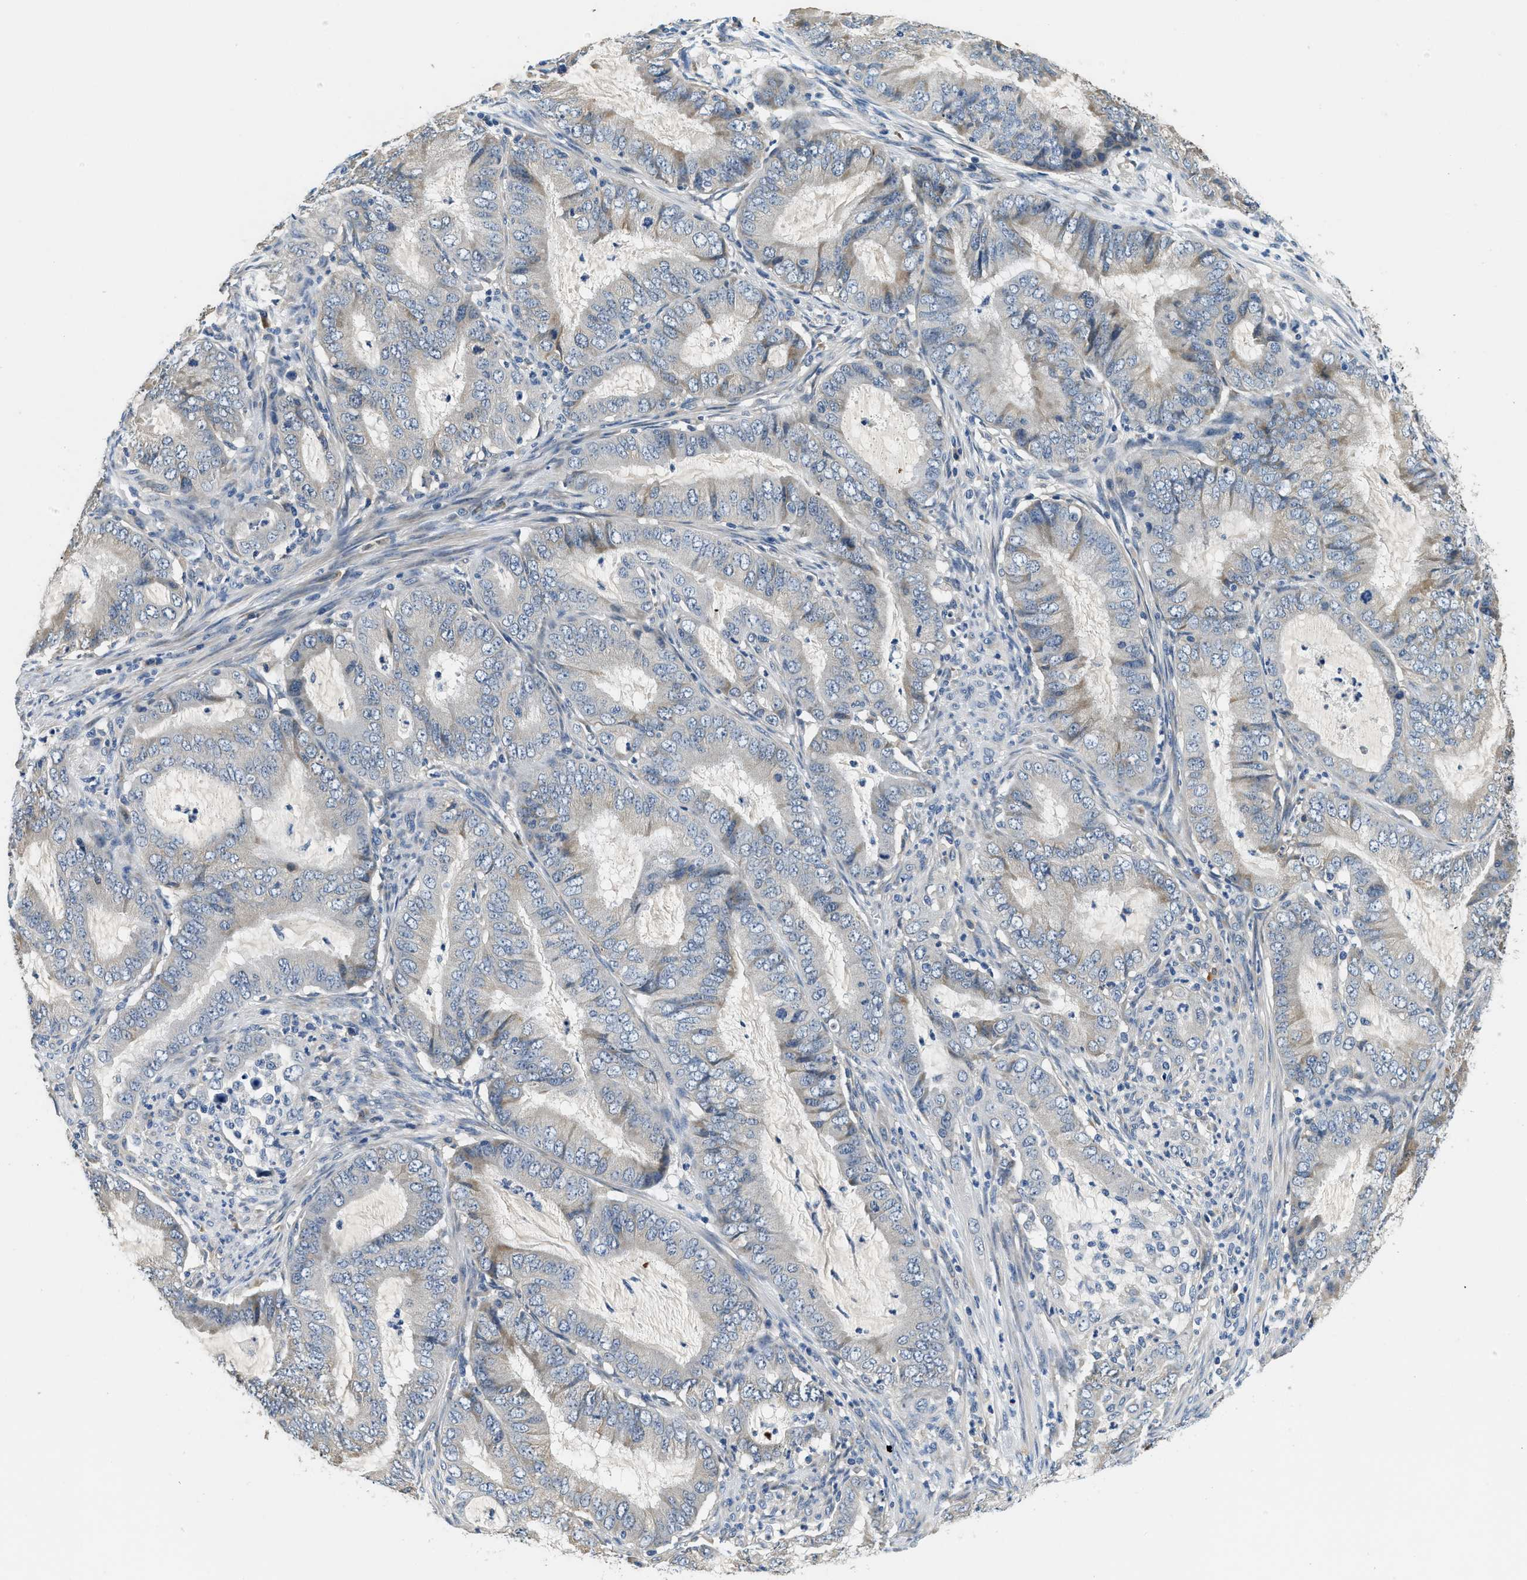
{"staining": {"intensity": "negative", "quantity": "none", "location": "none"}, "tissue": "endometrial cancer", "cell_type": "Tumor cells", "image_type": "cancer", "snomed": [{"axis": "morphology", "description": "Adenocarcinoma, NOS"}, {"axis": "topography", "description": "Endometrium"}], "caption": "Protein analysis of endometrial cancer (adenocarcinoma) demonstrates no significant staining in tumor cells.", "gene": "ALDH3A2", "patient": {"sex": "female", "age": 70}}